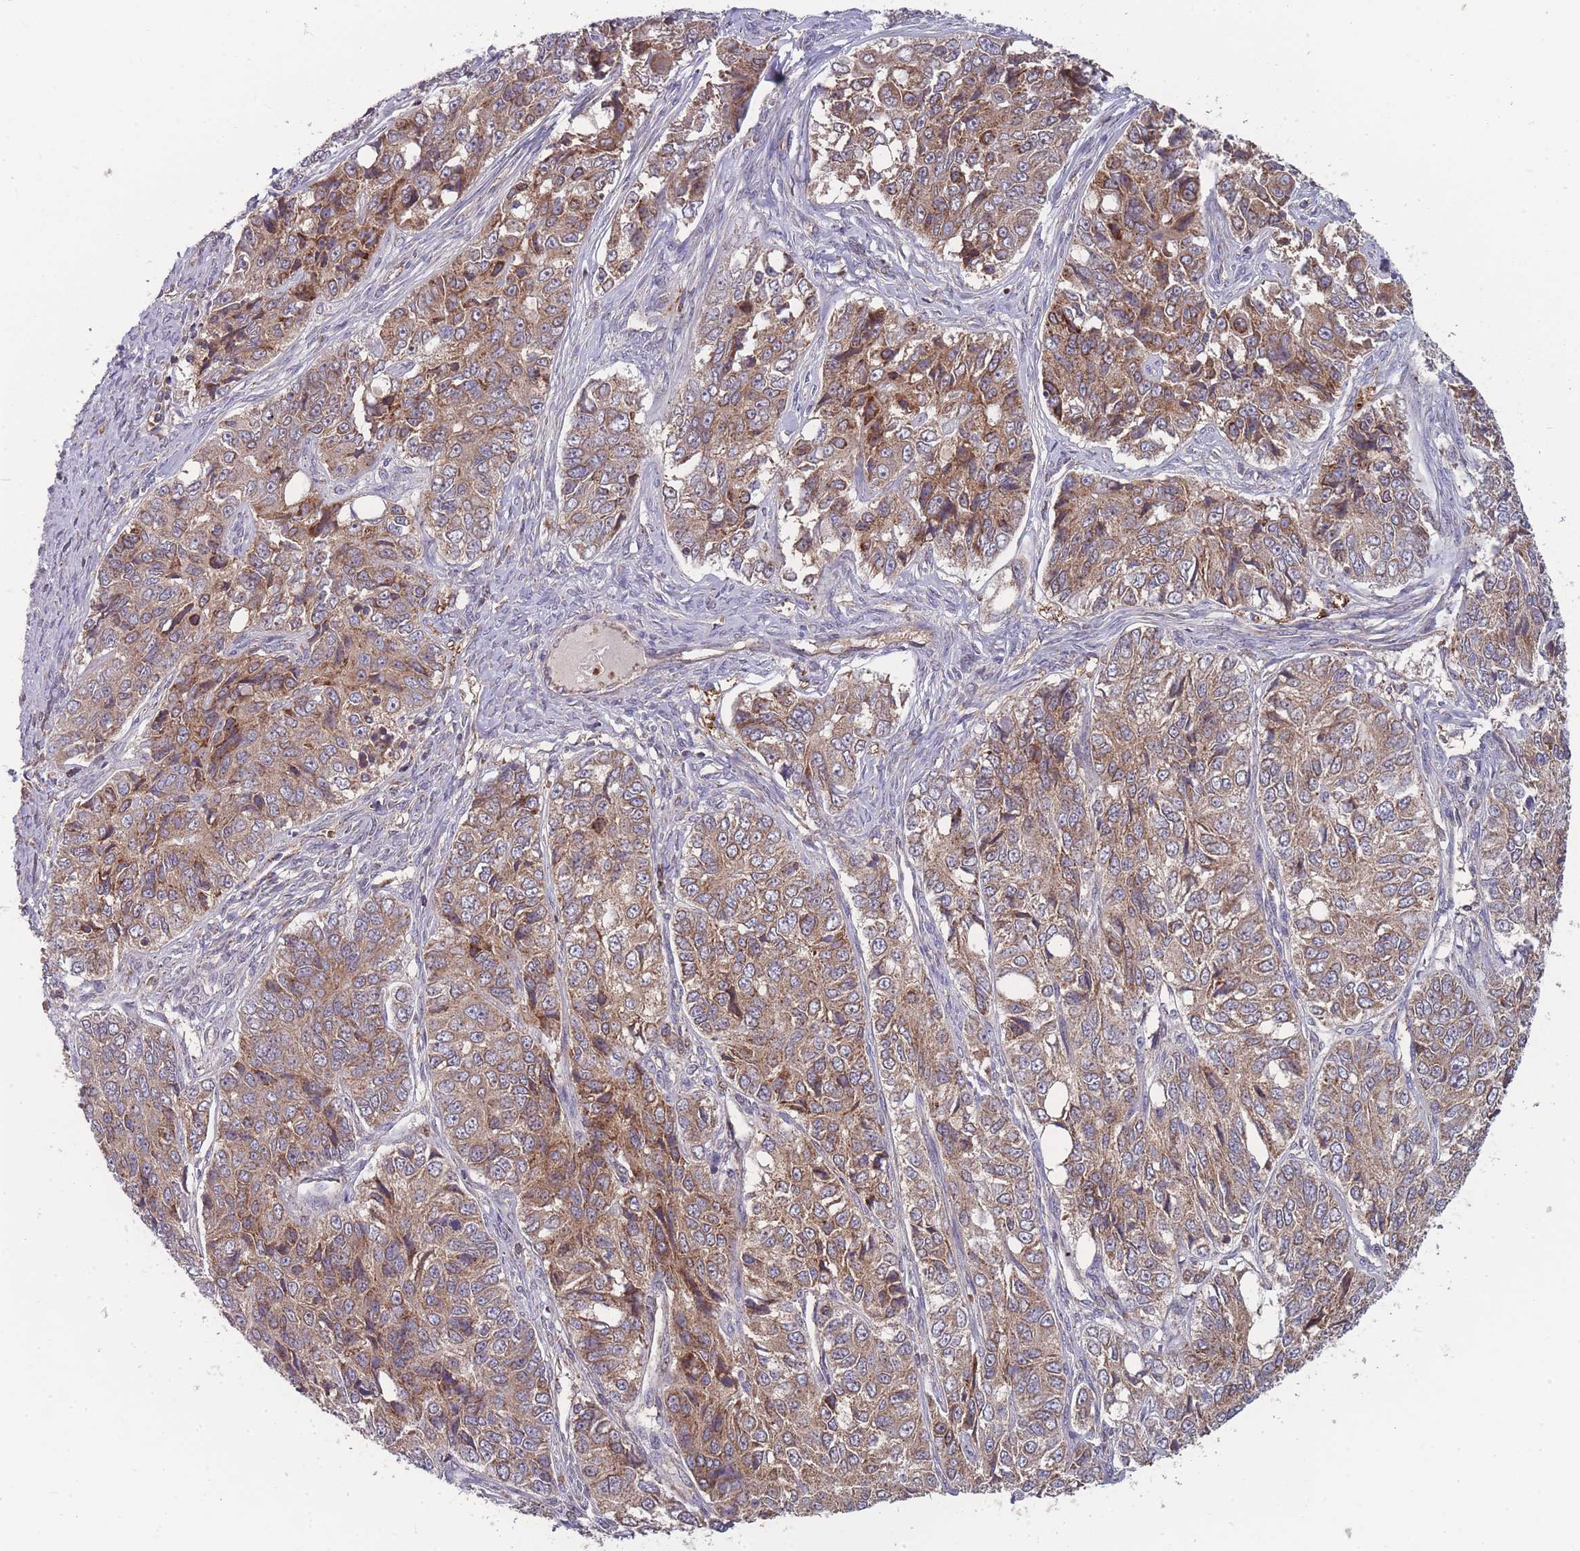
{"staining": {"intensity": "moderate", "quantity": ">75%", "location": "cytoplasmic/membranous"}, "tissue": "ovarian cancer", "cell_type": "Tumor cells", "image_type": "cancer", "snomed": [{"axis": "morphology", "description": "Carcinoma, endometroid"}, {"axis": "topography", "description": "Ovary"}], "caption": "The photomicrograph exhibits a brown stain indicating the presence of a protein in the cytoplasmic/membranous of tumor cells in endometroid carcinoma (ovarian). (brown staining indicates protein expression, while blue staining denotes nuclei).", "gene": "SLC35B4", "patient": {"sex": "female", "age": 51}}